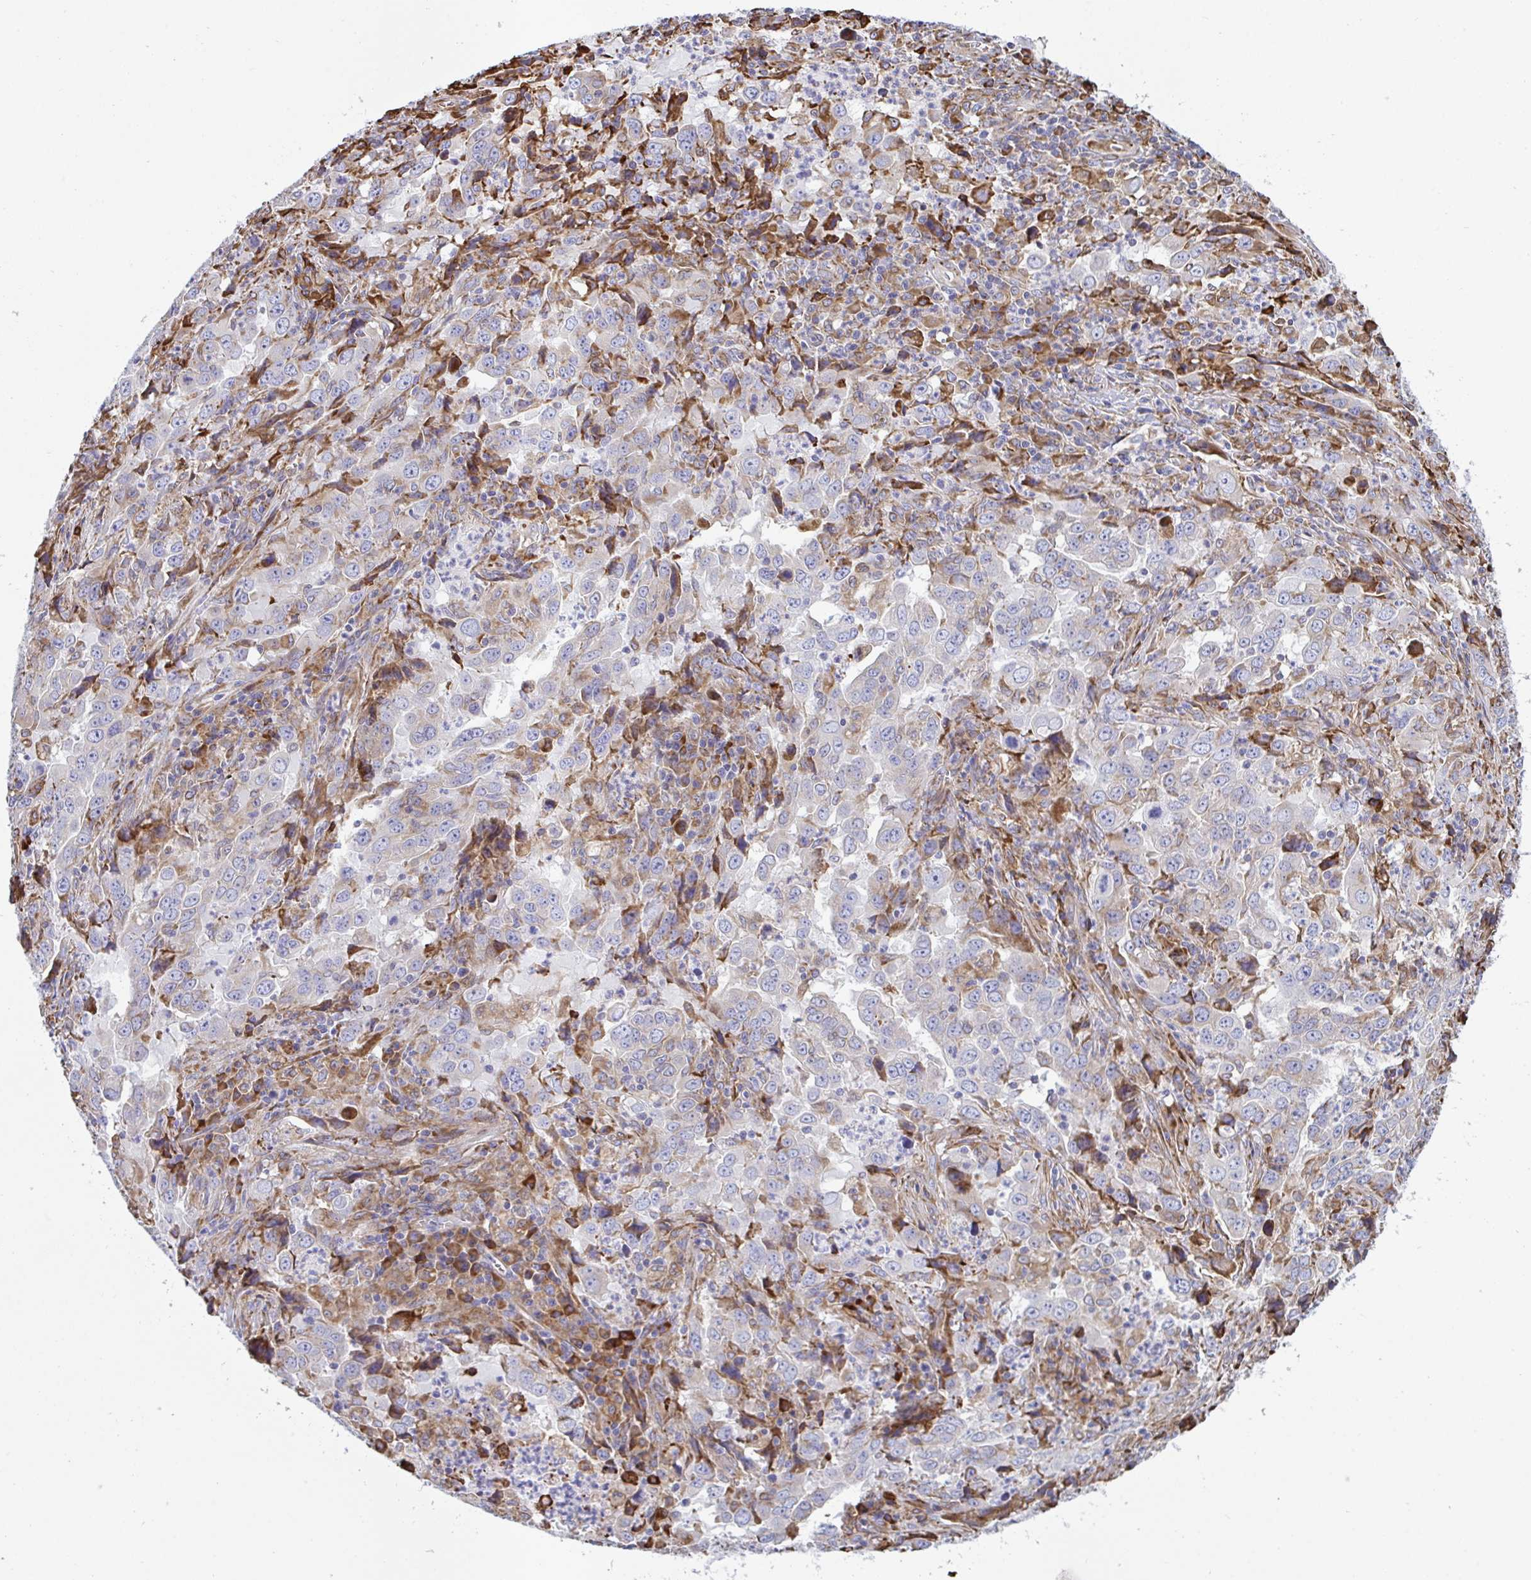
{"staining": {"intensity": "moderate", "quantity": "25%-75%", "location": "cytoplasmic/membranous"}, "tissue": "lung cancer", "cell_type": "Tumor cells", "image_type": "cancer", "snomed": [{"axis": "morphology", "description": "Adenocarcinoma, NOS"}, {"axis": "topography", "description": "Lung"}], "caption": "Moderate cytoplasmic/membranous protein expression is identified in approximately 25%-75% of tumor cells in lung cancer.", "gene": "PEAK3", "patient": {"sex": "male", "age": 67}}